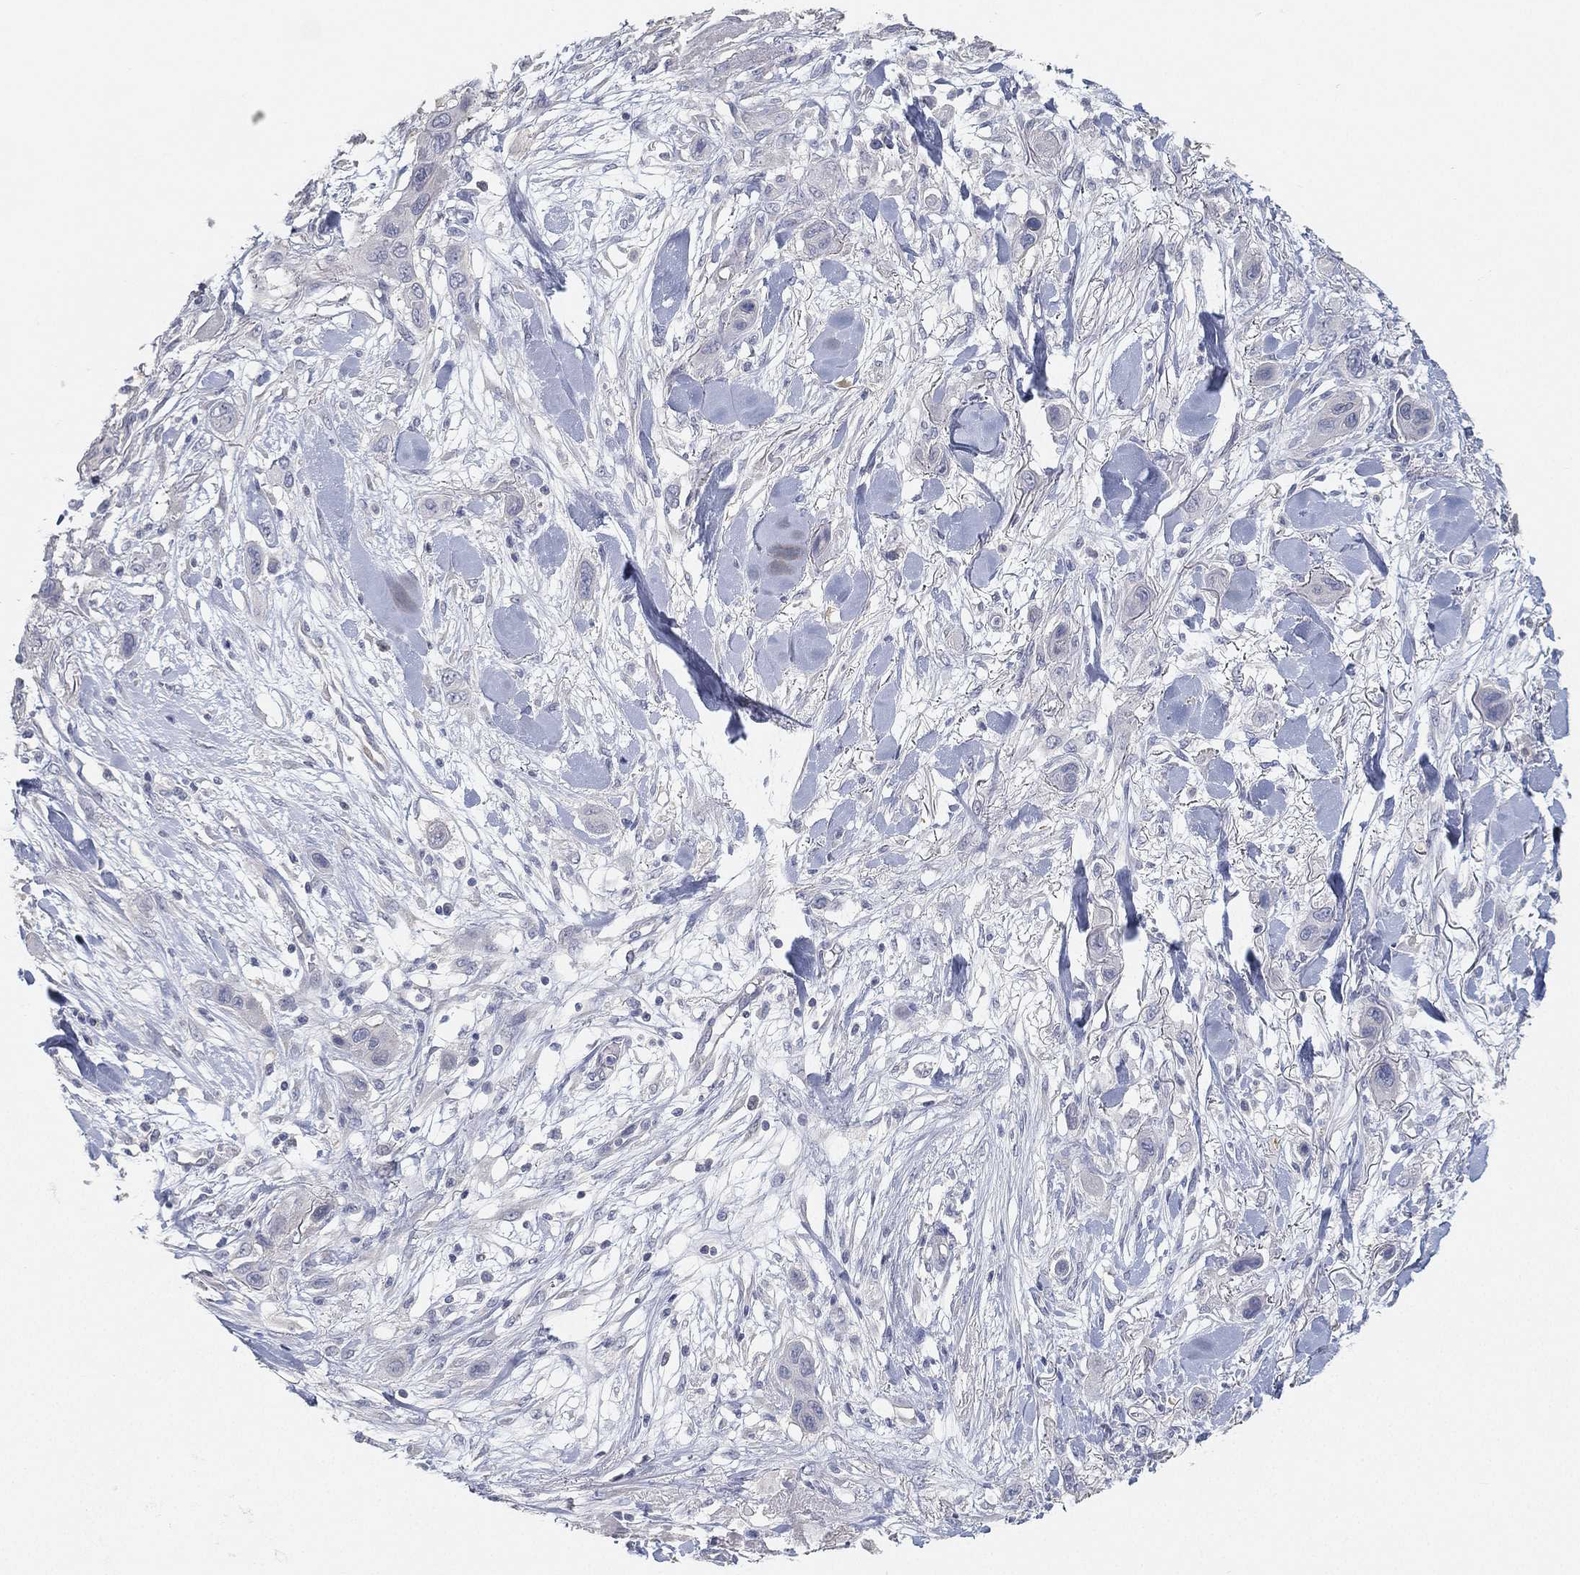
{"staining": {"intensity": "negative", "quantity": "none", "location": "none"}, "tissue": "skin cancer", "cell_type": "Tumor cells", "image_type": "cancer", "snomed": [{"axis": "morphology", "description": "Squamous cell carcinoma, NOS"}, {"axis": "topography", "description": "Skin"}], "caption": "Tumor cells are negative for brown protein staining in squamous cell carcinoma (skin).", "gene": "GPR61", "patient": {"sex": "male", "age": 79}}